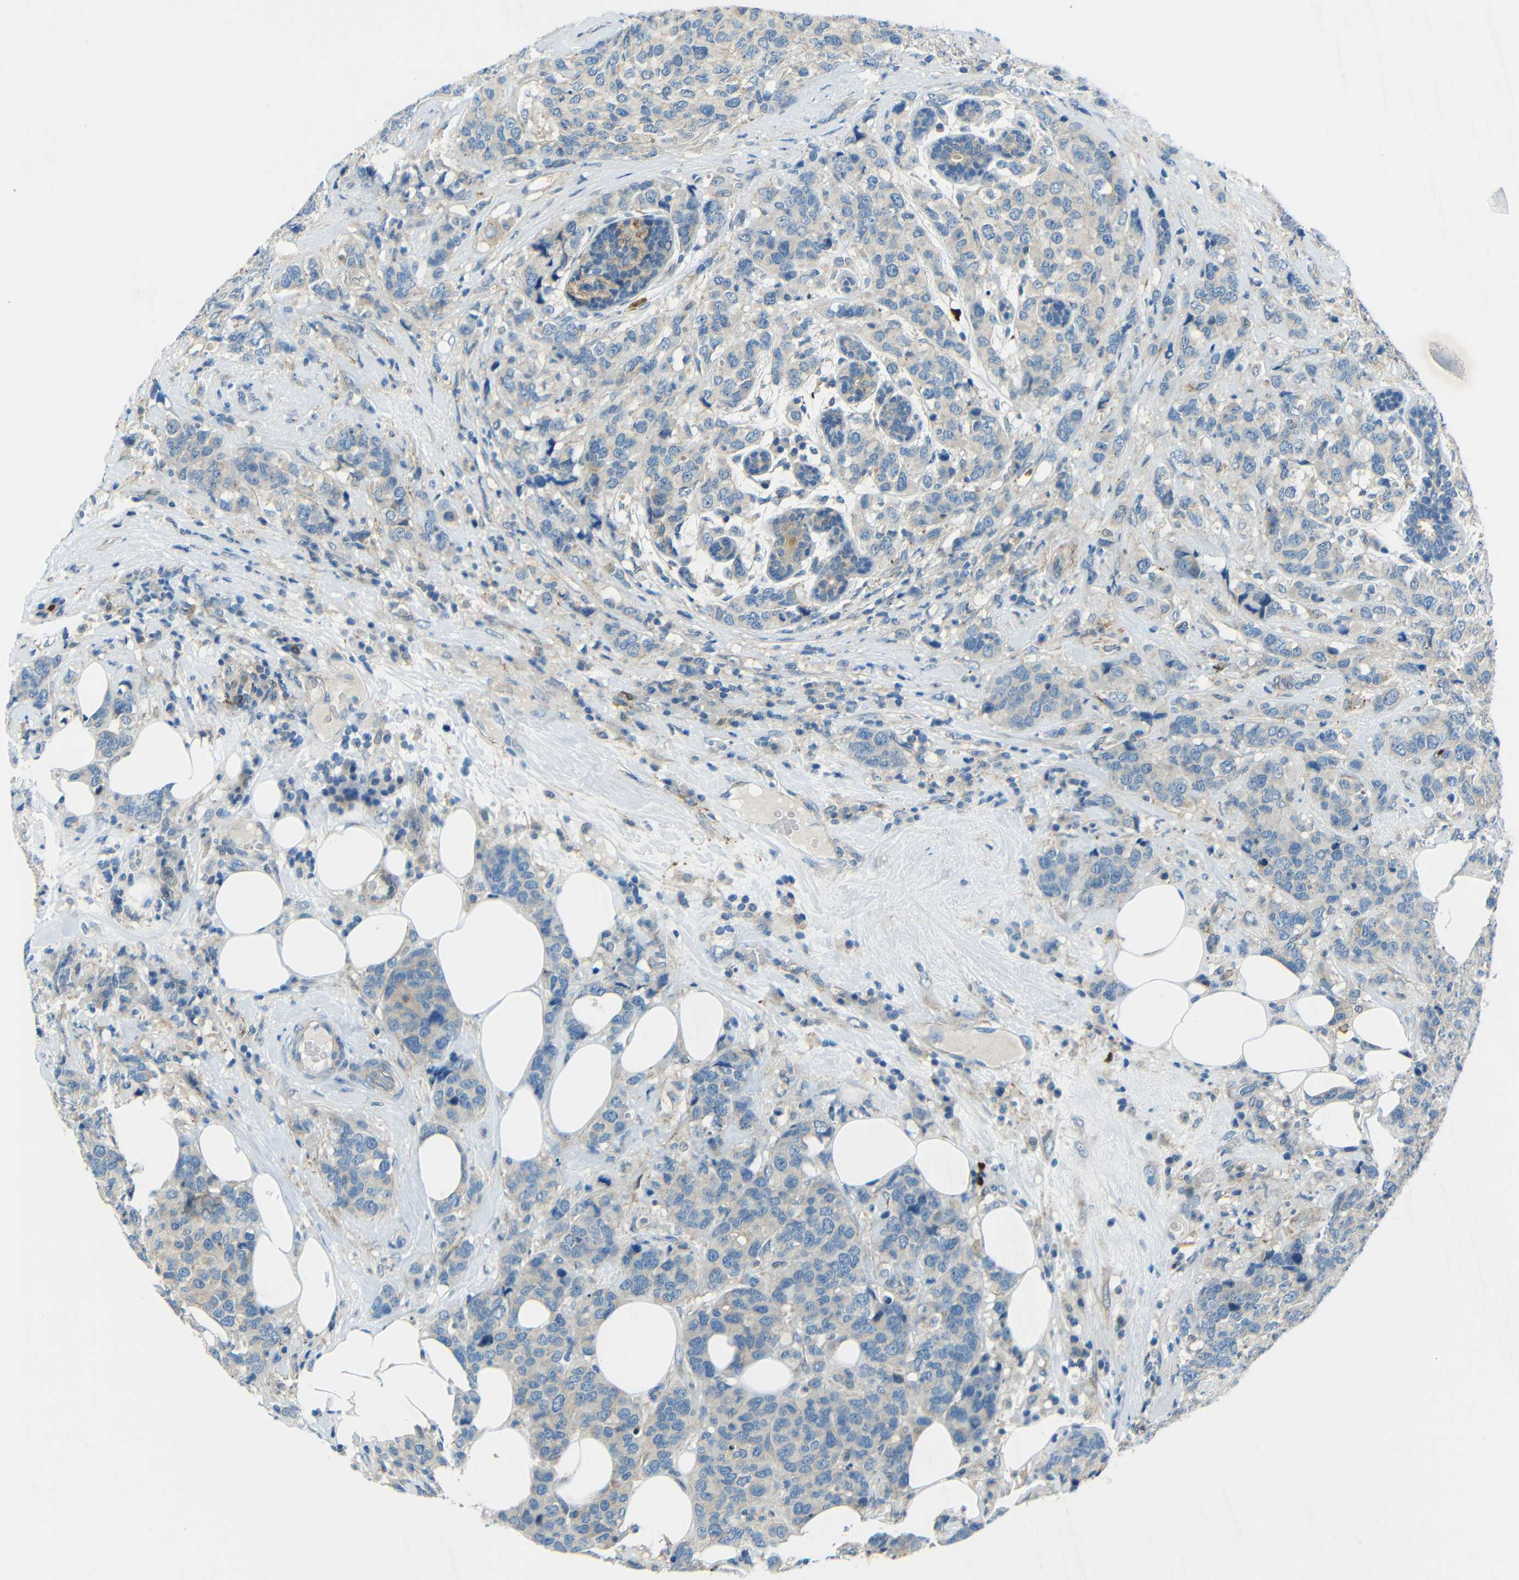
{"staining": {"intensity": "negative", "quantity": "none", "location": "none"}, "tissue": "breast cancer", "cell_type": "Tumor cells", "image_type": "cancer", "snomed": [{"axis": "morphology", "description": "Lobular carcinoma"}, {"axis": "topography", "description": "Breast"}], "caption": "Tumor cells show no significant protein positivity in lobular carcinoma (breast).", "gene": "CYP26B1", "patient": {"sex": "female", "age": 59}}